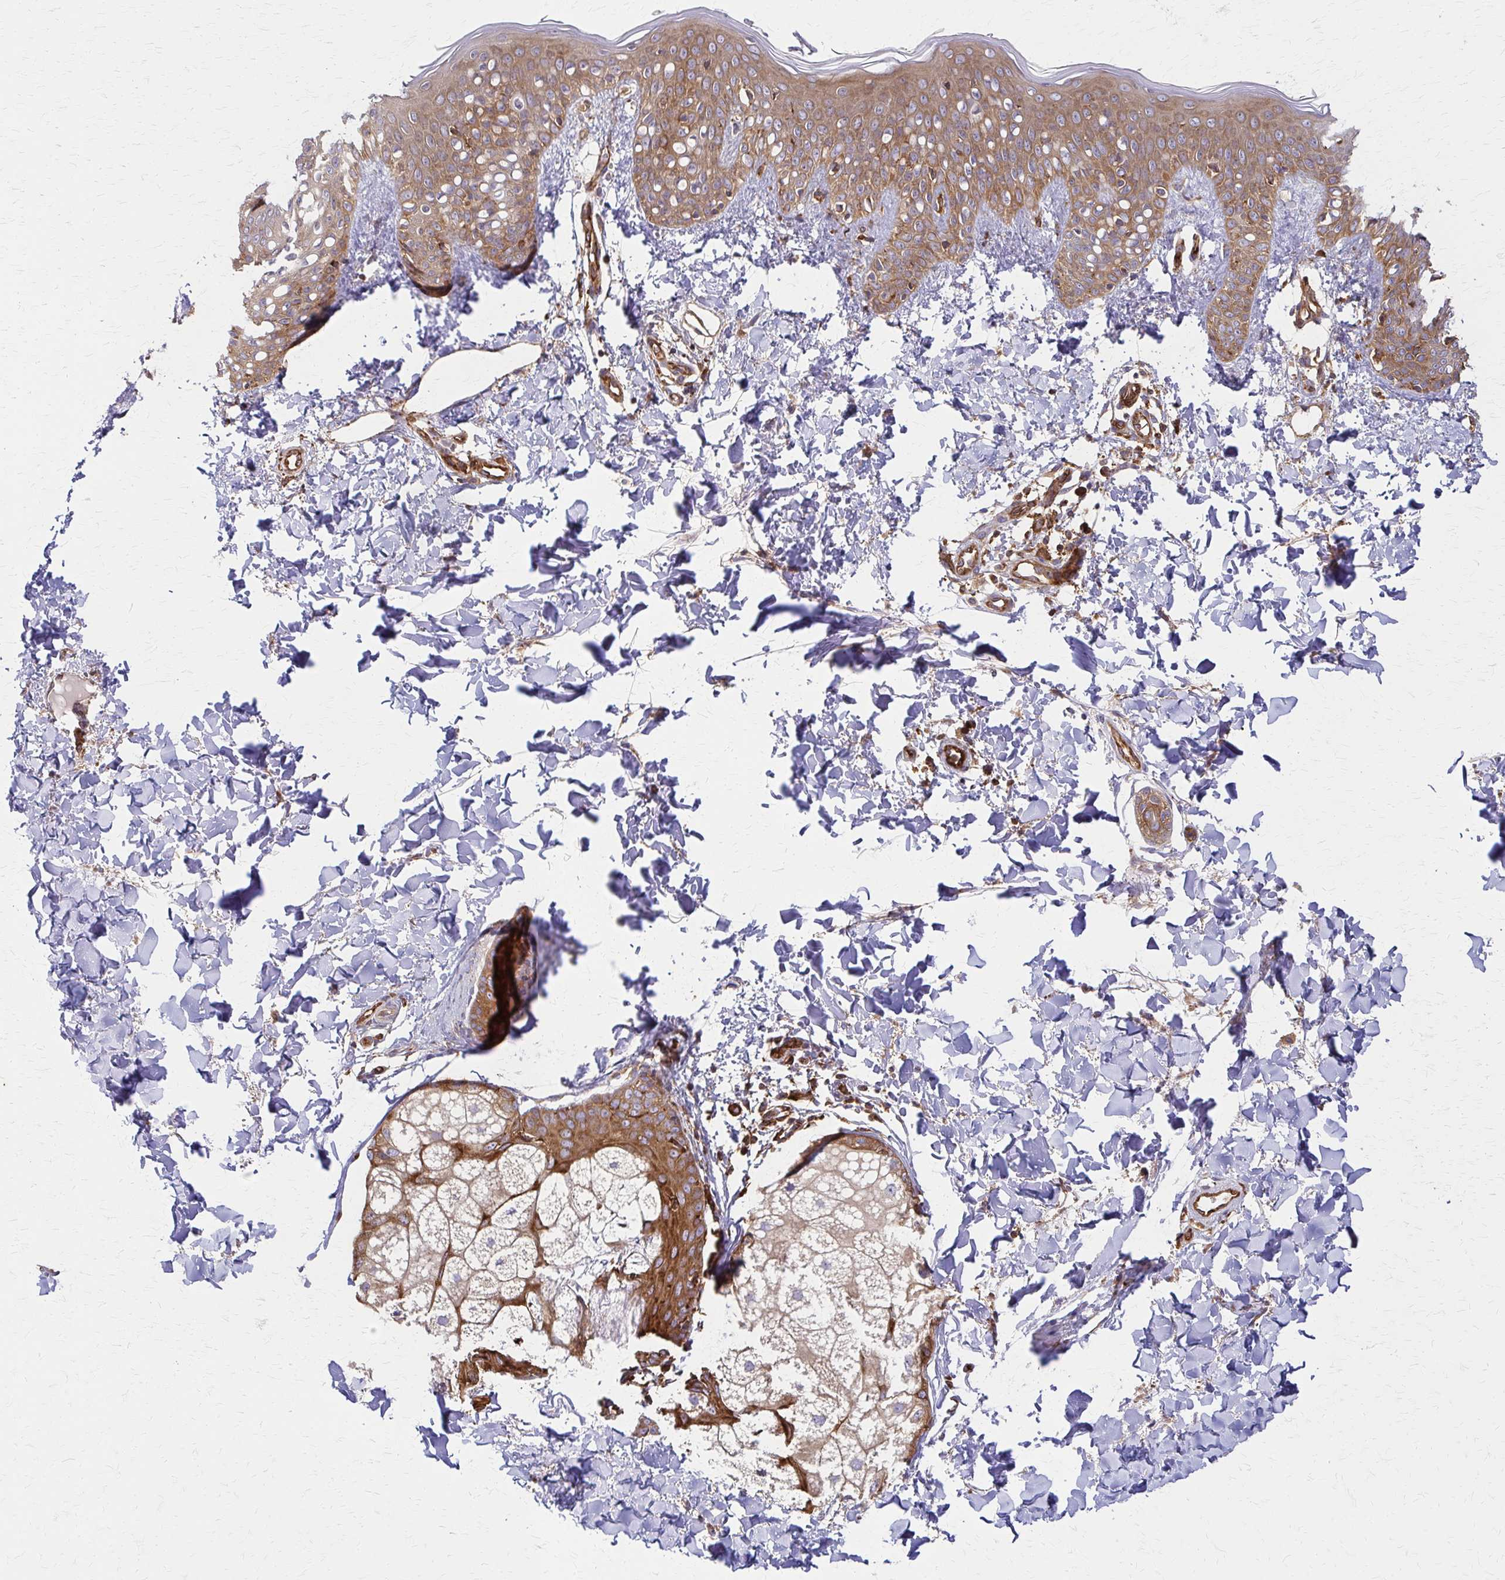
{"staining": {"intensity": "strong", "quantity": "<25%", "location": "cytoplasmic/membranous"}, "tissue": "skin", "cell_type": "Fibroblasts", "image_type": "normal", "snomed": [{"axis": "morphology", "description": "Normal tissue, NOS"}, {"axis": "topography", "description": "Skin"}], "caption": "Immunohistochemistry photomicrograph of benign skin: human skin stained using IHC exhibits medium levels of strong protein expression localized specifically in the cytoplasmic/membranous of fibroblasts, appearing as a cytoplasmic/membranous brown color.", "gene": "WASF2", "patient": {"sex": "male", "age": 16}}